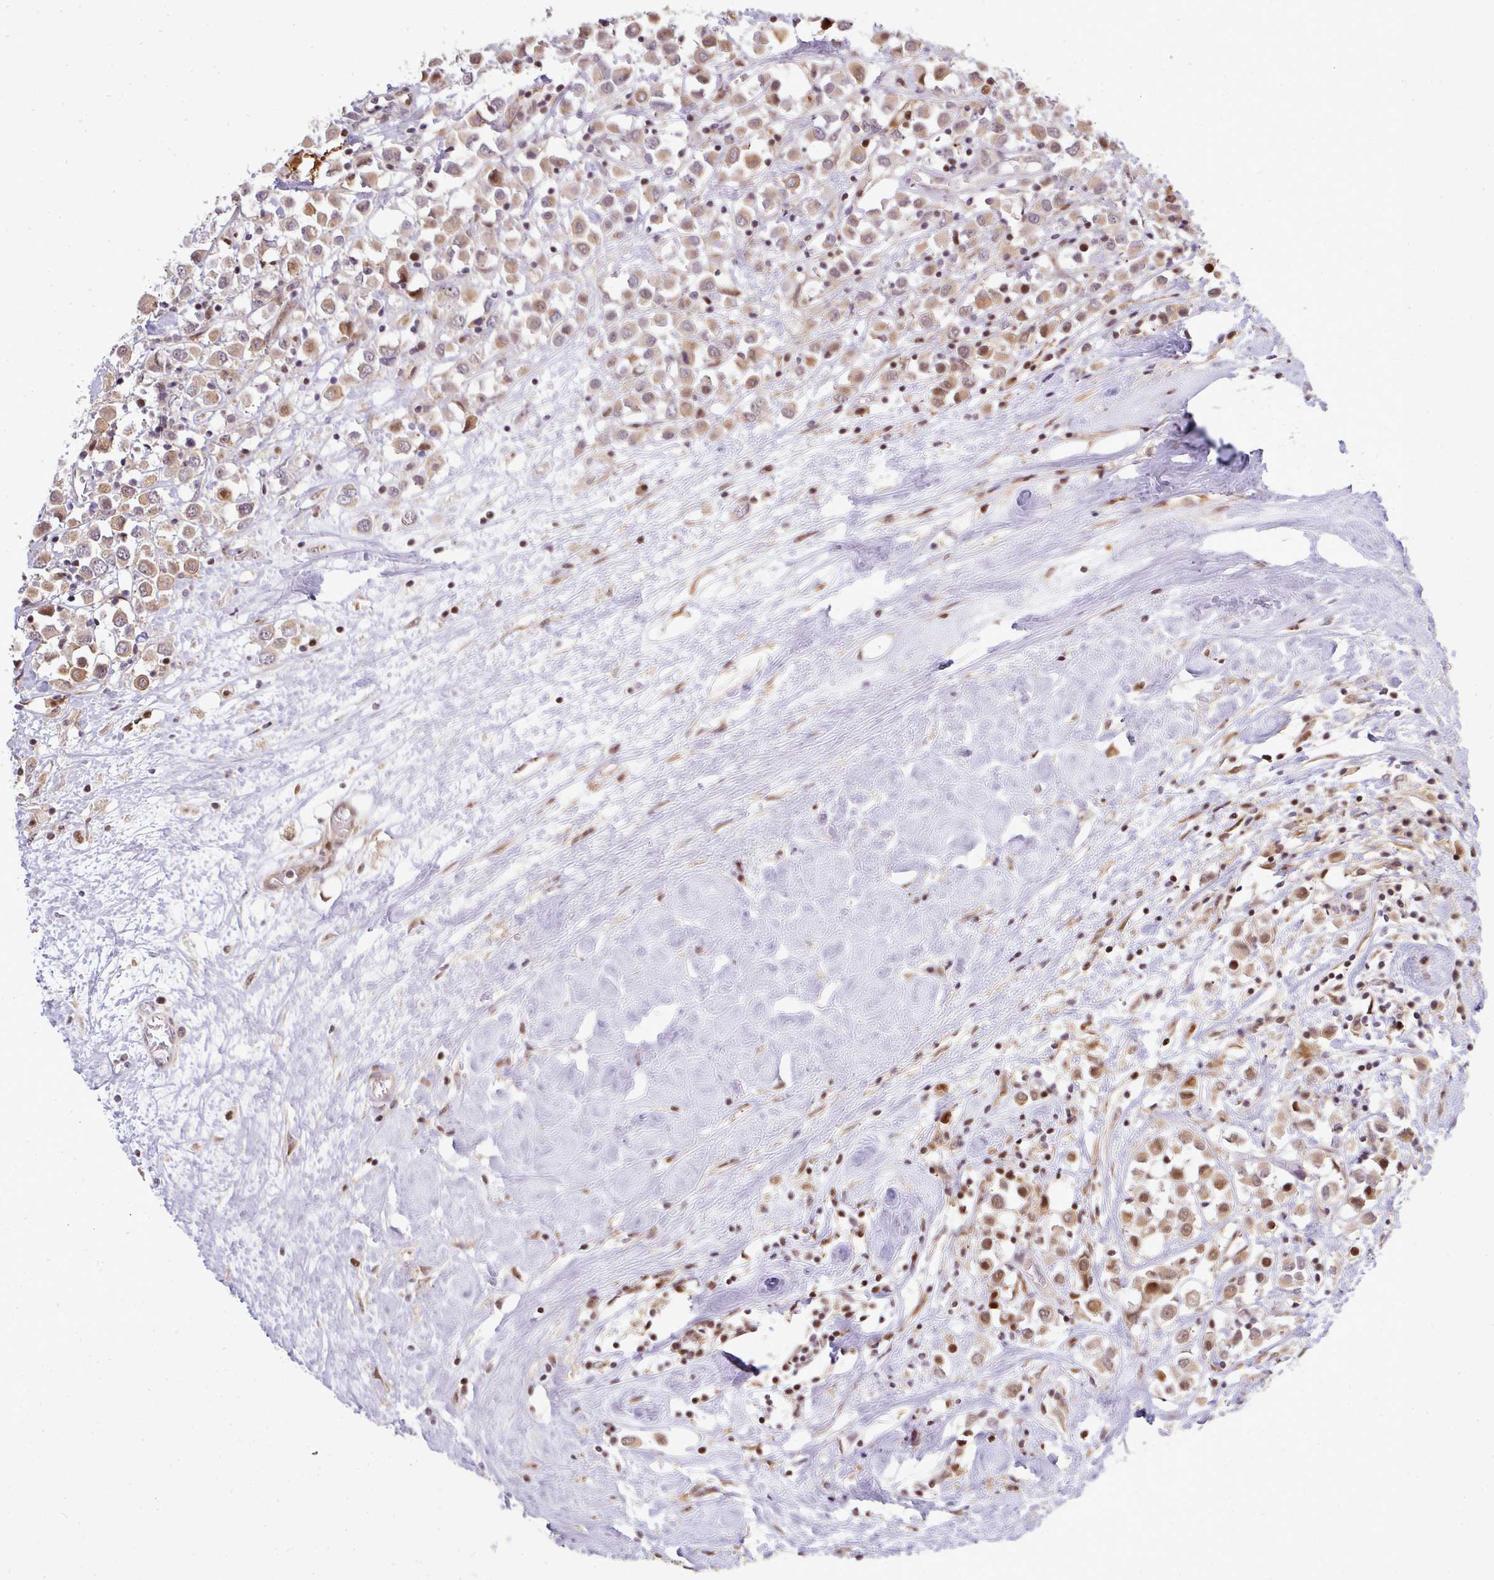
{"staining": {"intensity": "moderate", "quantity": ">75%", "location": "cytoplasmic/membranous,nuclear"}, "tissue": "breast cancer", "cell_type": "Tumor cells", "image_type": "cancer", "snomed": [{"axis": "morphology", "description": "Duct carcinoma"}, {"axis": "topography", "description": "Breast"}], "caption": "Breast cancer stained for a protein (brown) exhibits moderate cytoplasmic/membranous and nuclear positive positivity in about >75% of tumor cells.", "gene": "PATZ1", "patient": {"sex": "female", "age": 61}}